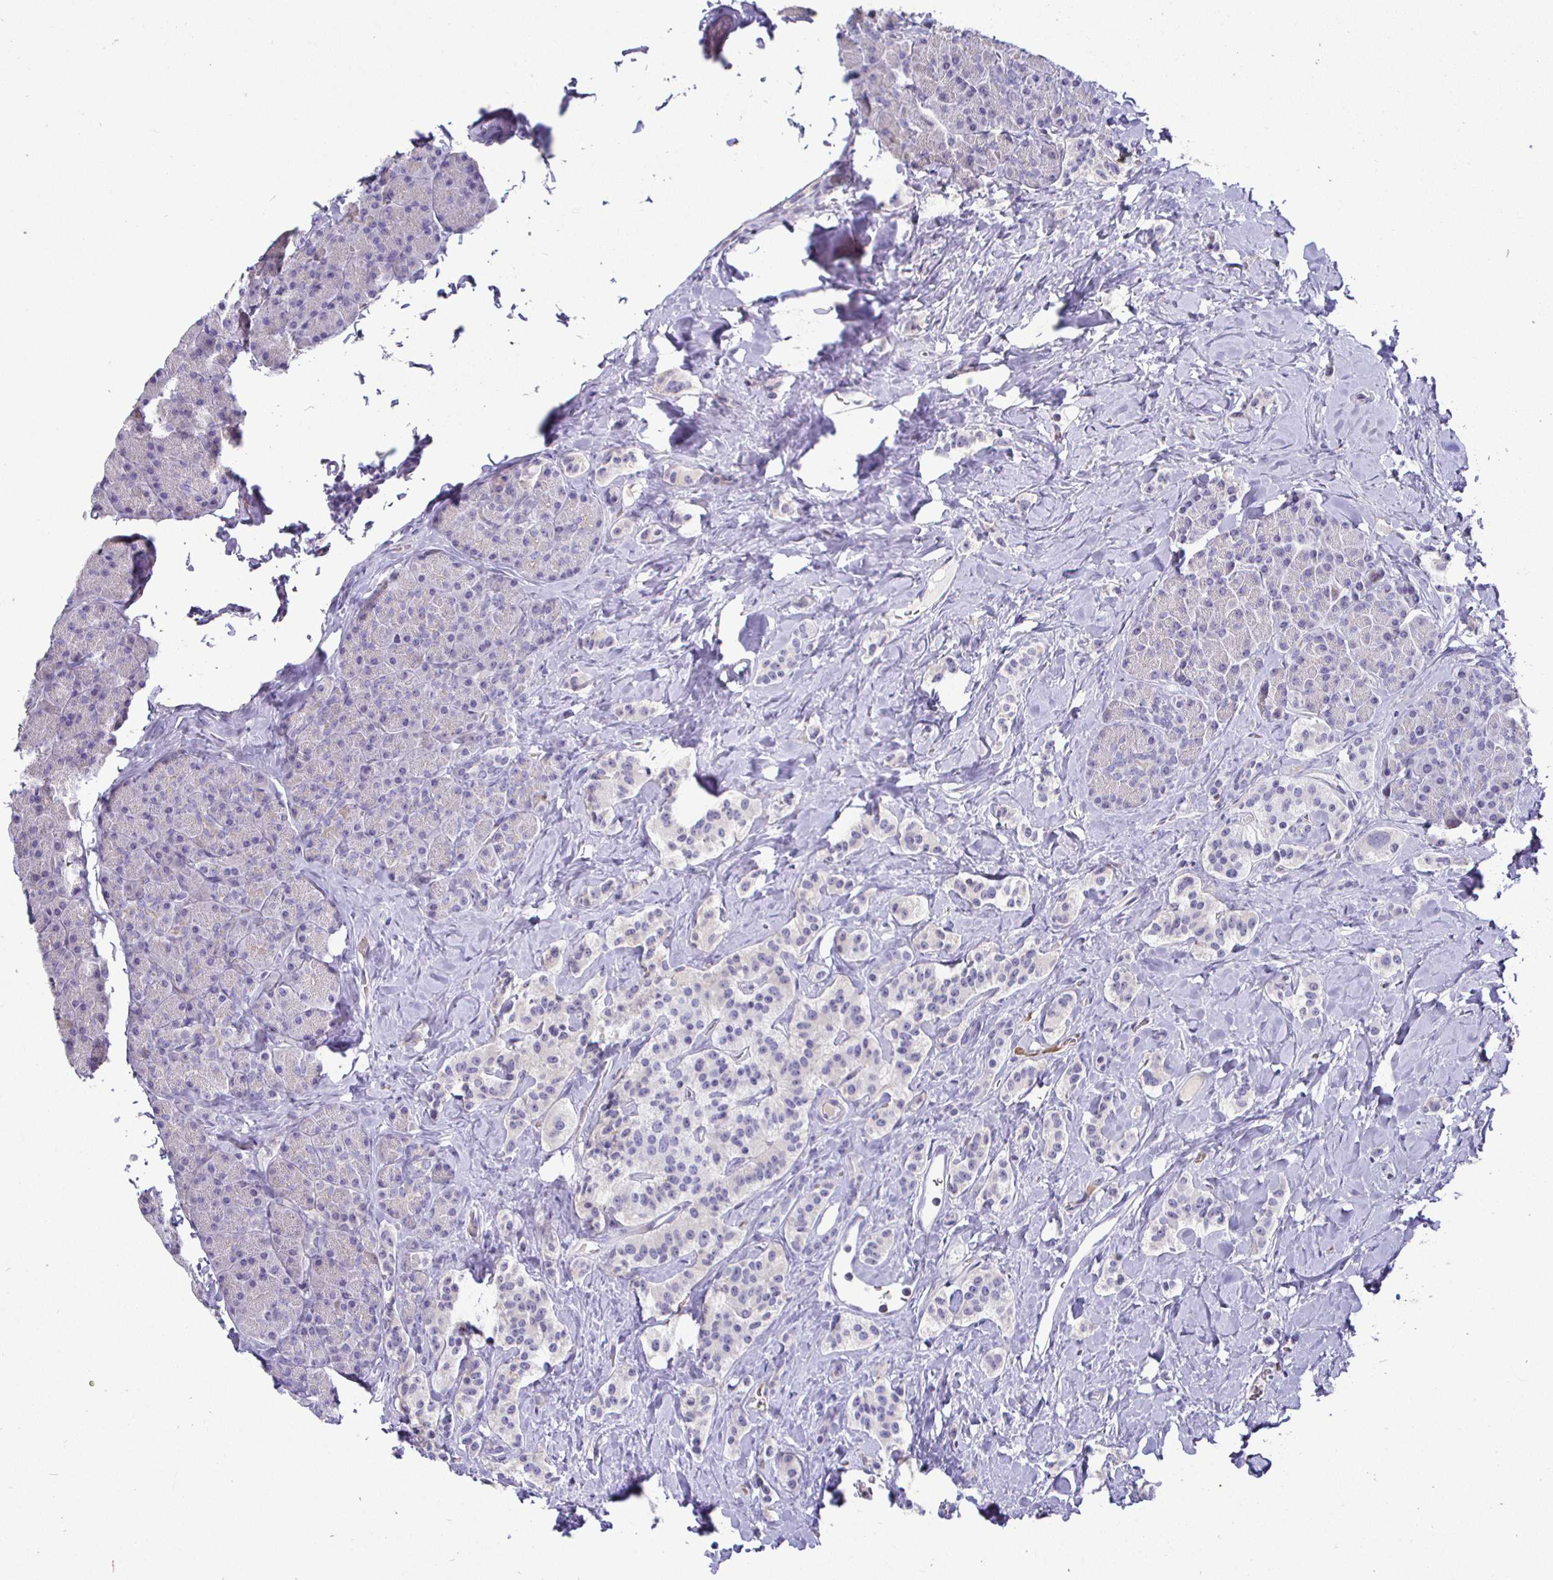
{"staining": {"intensity": "negative", "quantity": "none", "location": "none"}, "tissue": "carcinoid", "cell_type": "Tumor cells", "image_type": "cancer", "snomed": [{"axis": "morphology", "description": "Normal tissue, NOS"}, {"axis": "morphology", "description": "Carcinoid, malignant, NOS"}, {"axis": "topography", "description": "Pancreas"}], "caption": "Photomicrograph shows no protein expression in tumor cells of carcinoid (malignant) tissue.", "gene": "SIRPA", "patient": {"sex": "male", "age": 36}}